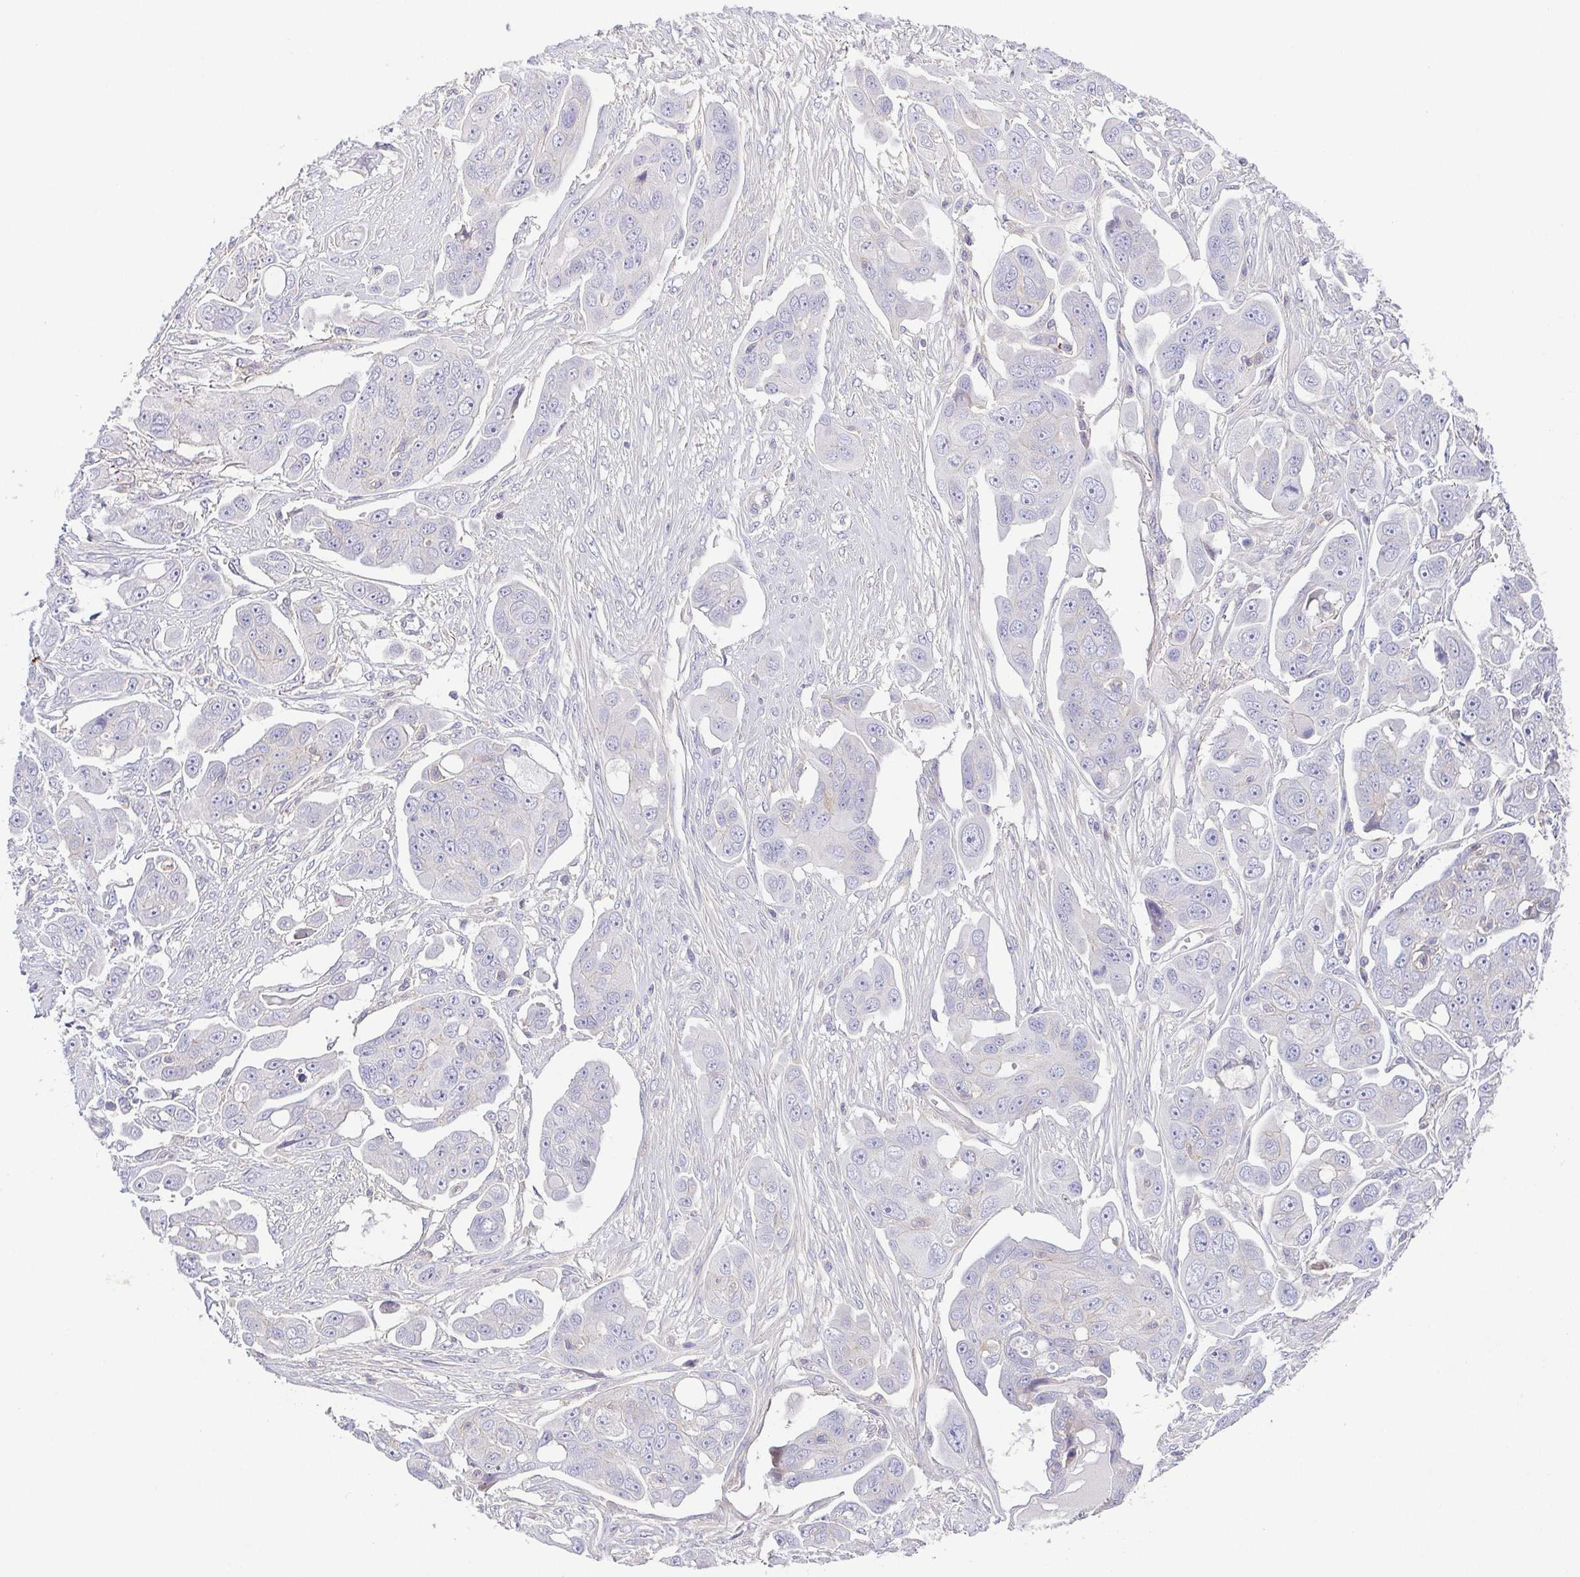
{"staining": {"intensity": "negative", "quantity": "none", "location": "none"}, "tissue": "ovarian cancer", "cell_type": "Tumor cells", "image_type": "cancer", "snomed": [{"axis": "morphology", "description": "Carcinoma, endometroid"}, {"axis": "topography", "description": "Ovary"}], "caption": "Endometroid carcinoma (ovarian) stained for a protein using IHC displays no positivity tumor cells.", "gene": "PRR14L", "patient": {"sex": "female", "age": 70}}